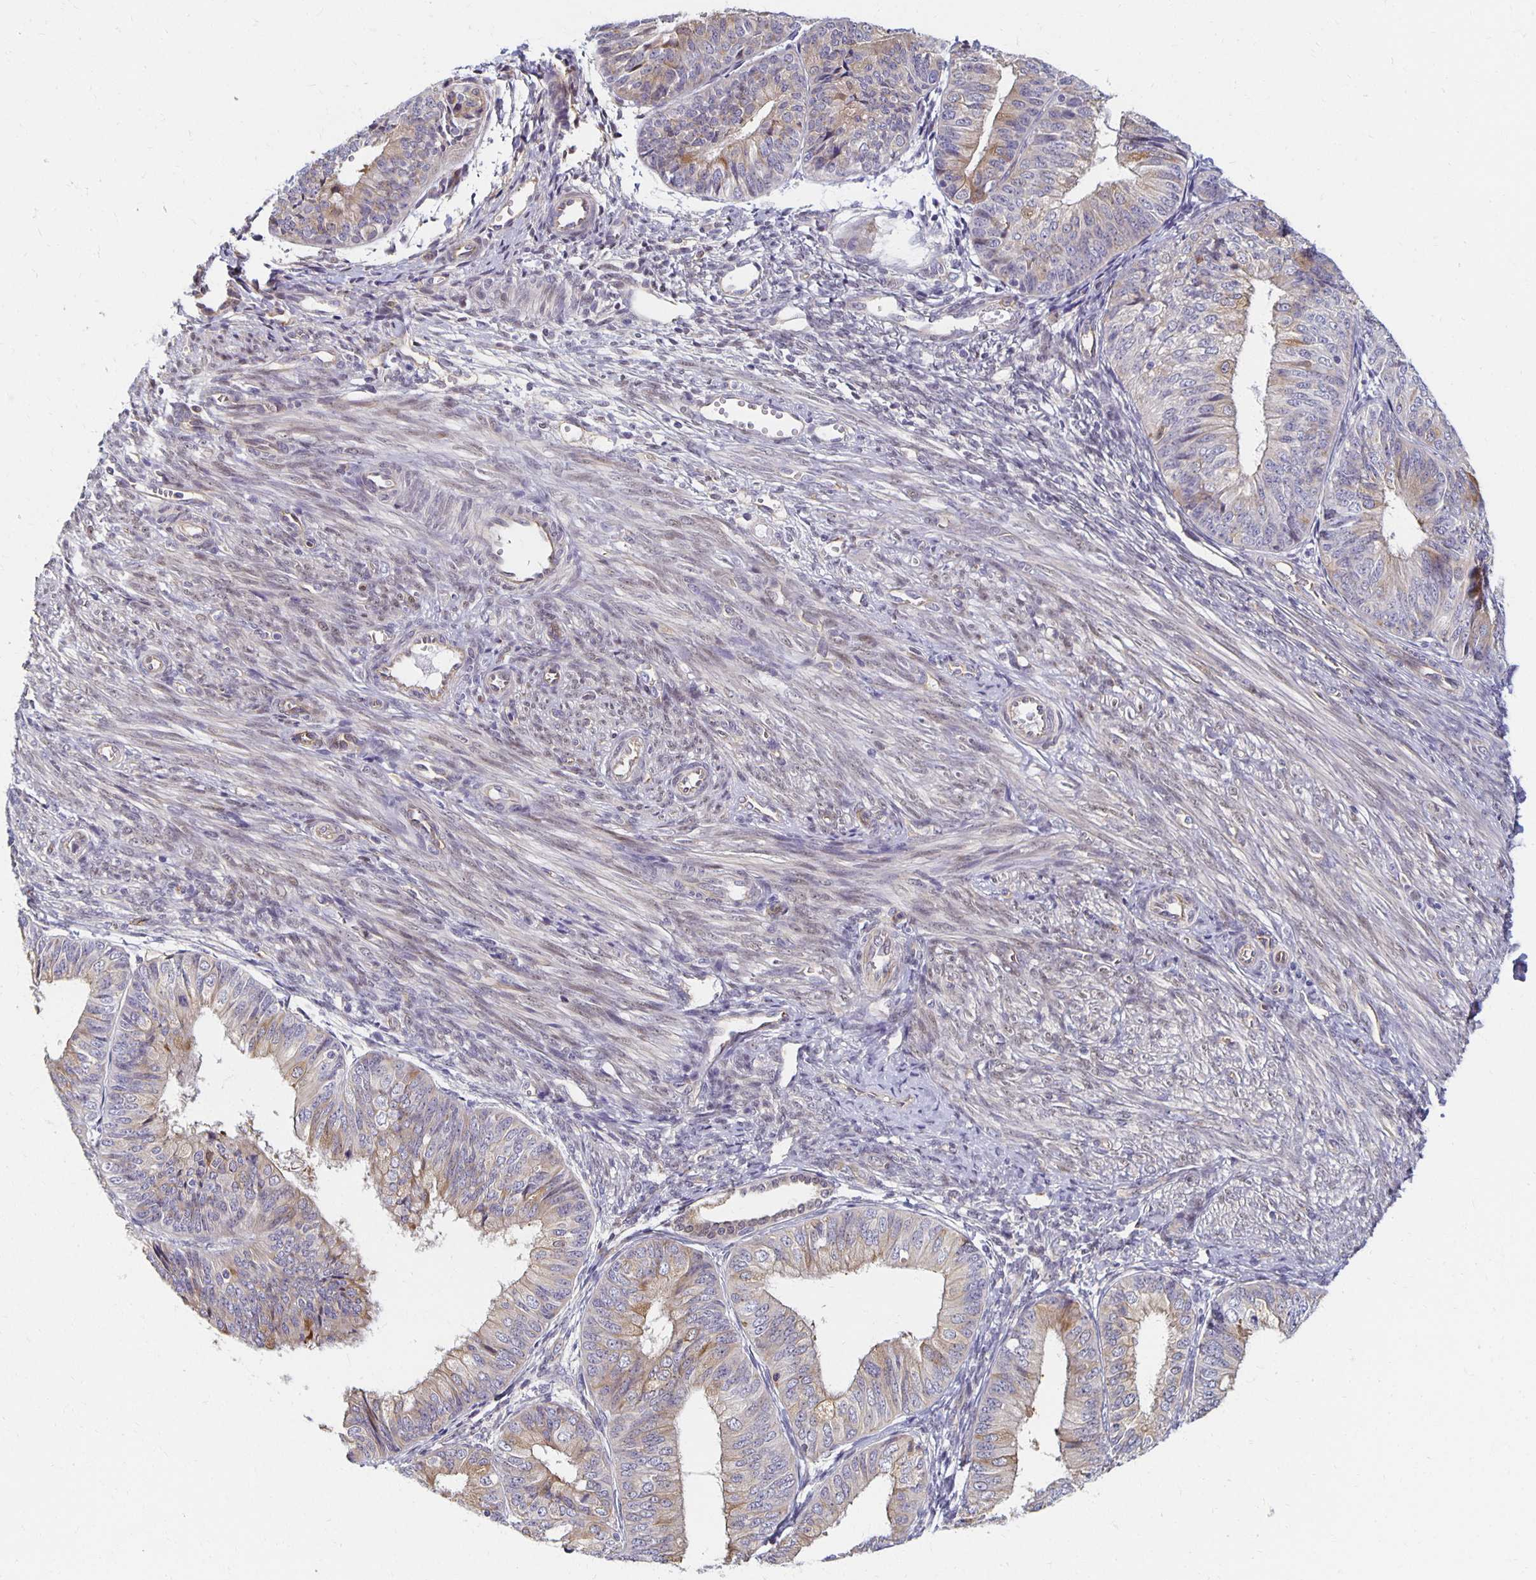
{"staining": {"intensity": "weak", "quantity": "<25%", "location": "cytoplasmic/membranous"}, "tissue": "endometrial cancer", "cell_type": "Tumor cells", "image_type": "cancer", "snomed": [{"axis": "morphology", "description": "Adenocarcinoma, NOS"}, {"axis": "topography", "description": "Endometrium"}], "caption": "Human endometrial cancer (adenocarcinoma) stained for a protein using immunohistochemistry (IHC) reveals no positivity in tumor cells.", "gene": "SORL1", "patient": {"sex": "female", "age": 58}}